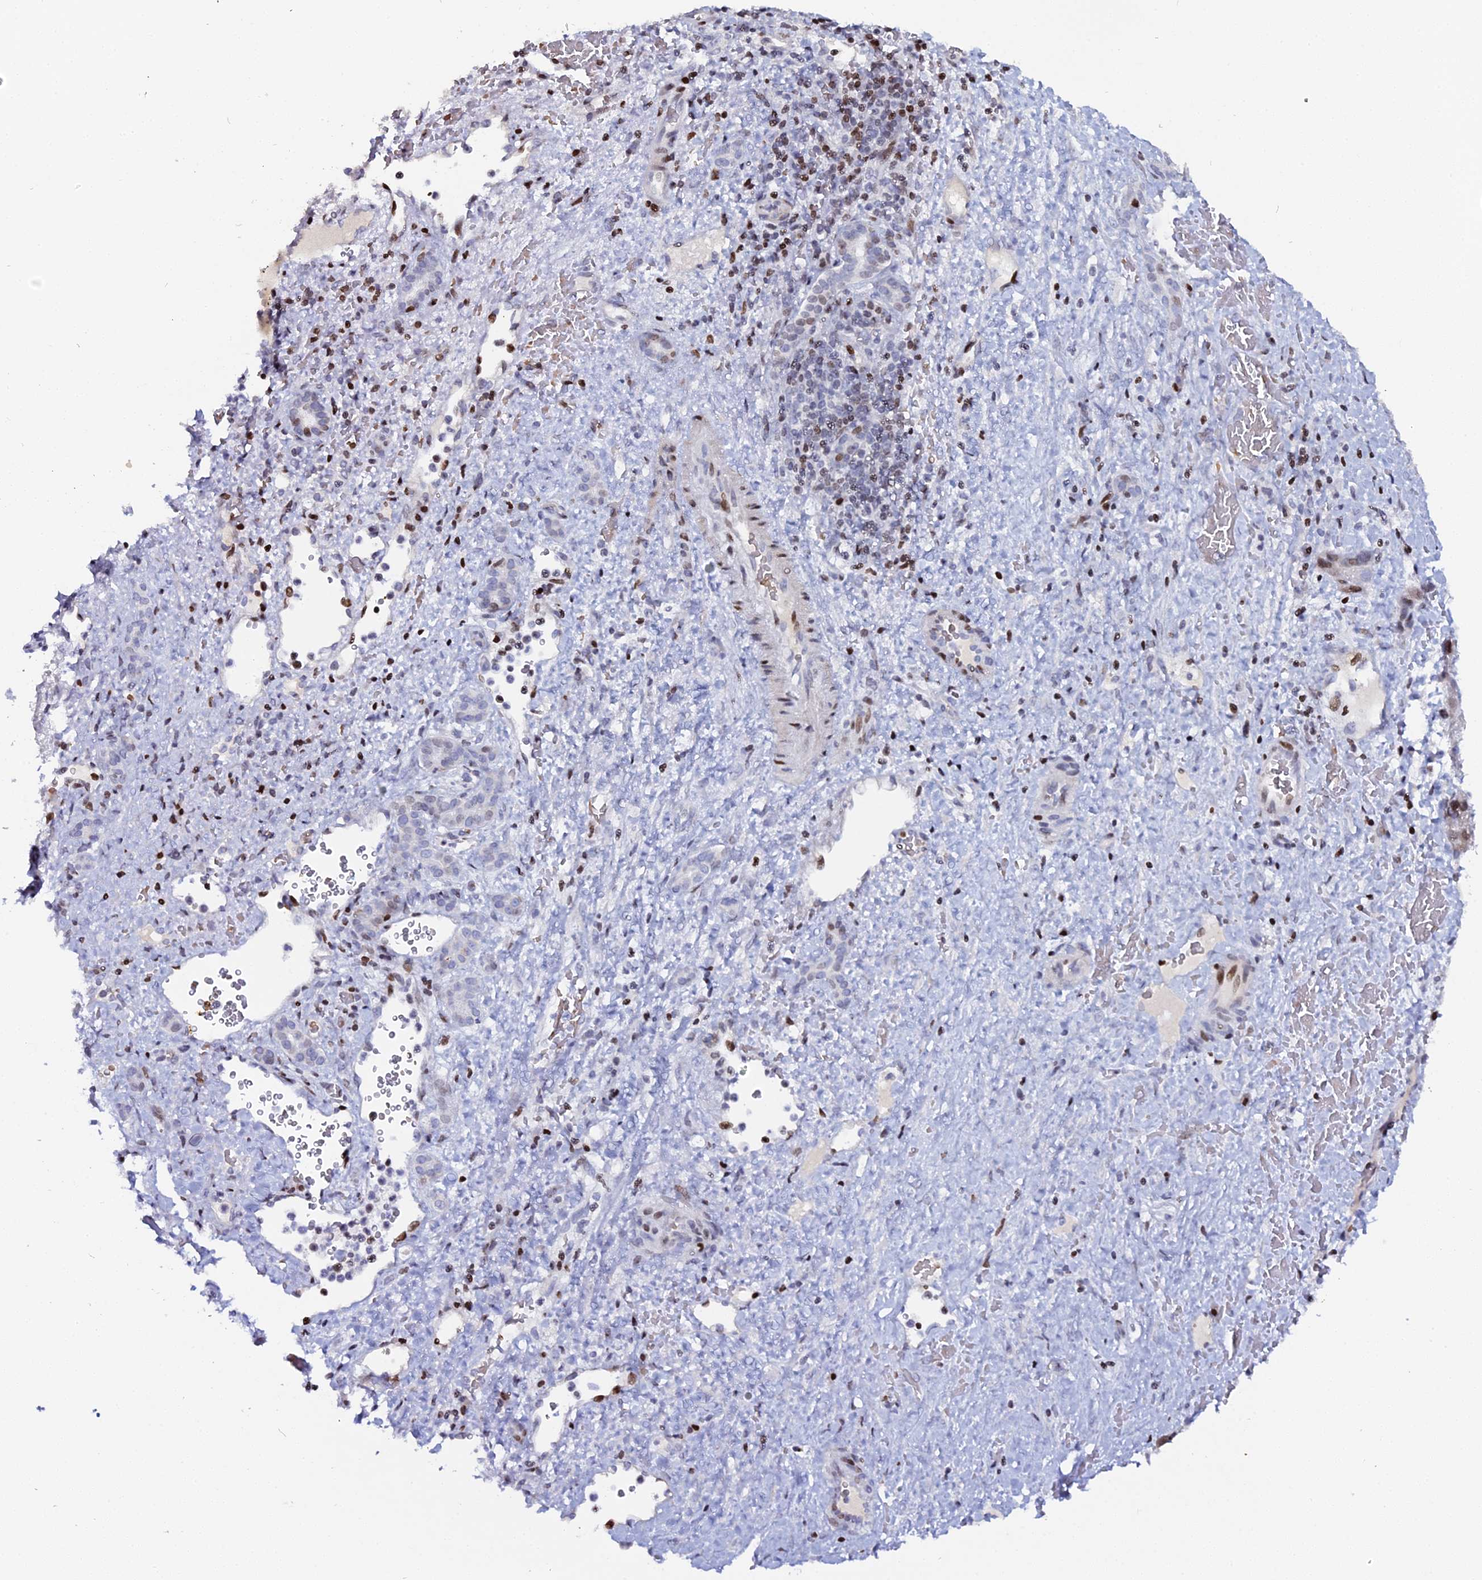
{"staining": {"intensity": "moderate", "quantity": "<25%", "location": "nuclear"}, "tissue": "liver cancer", "cell_type": "Tumor cells", "image_type": "cancer", "snomed": [{"axis": "morphology", "description": "Normal tissue, NOS"}, {"axis": "morphology", "description": "Carcinoma, Hepatocellular, NOS"}, {"axis": "topography", "description": "Liver"}], "caption": "Human liver cancer stained for a protein (brown) shows moderate nuclear positive staining in about <25% of tumor cells.", "gene": "MYNN", "patient": {"sex": "male", "age": 57}}